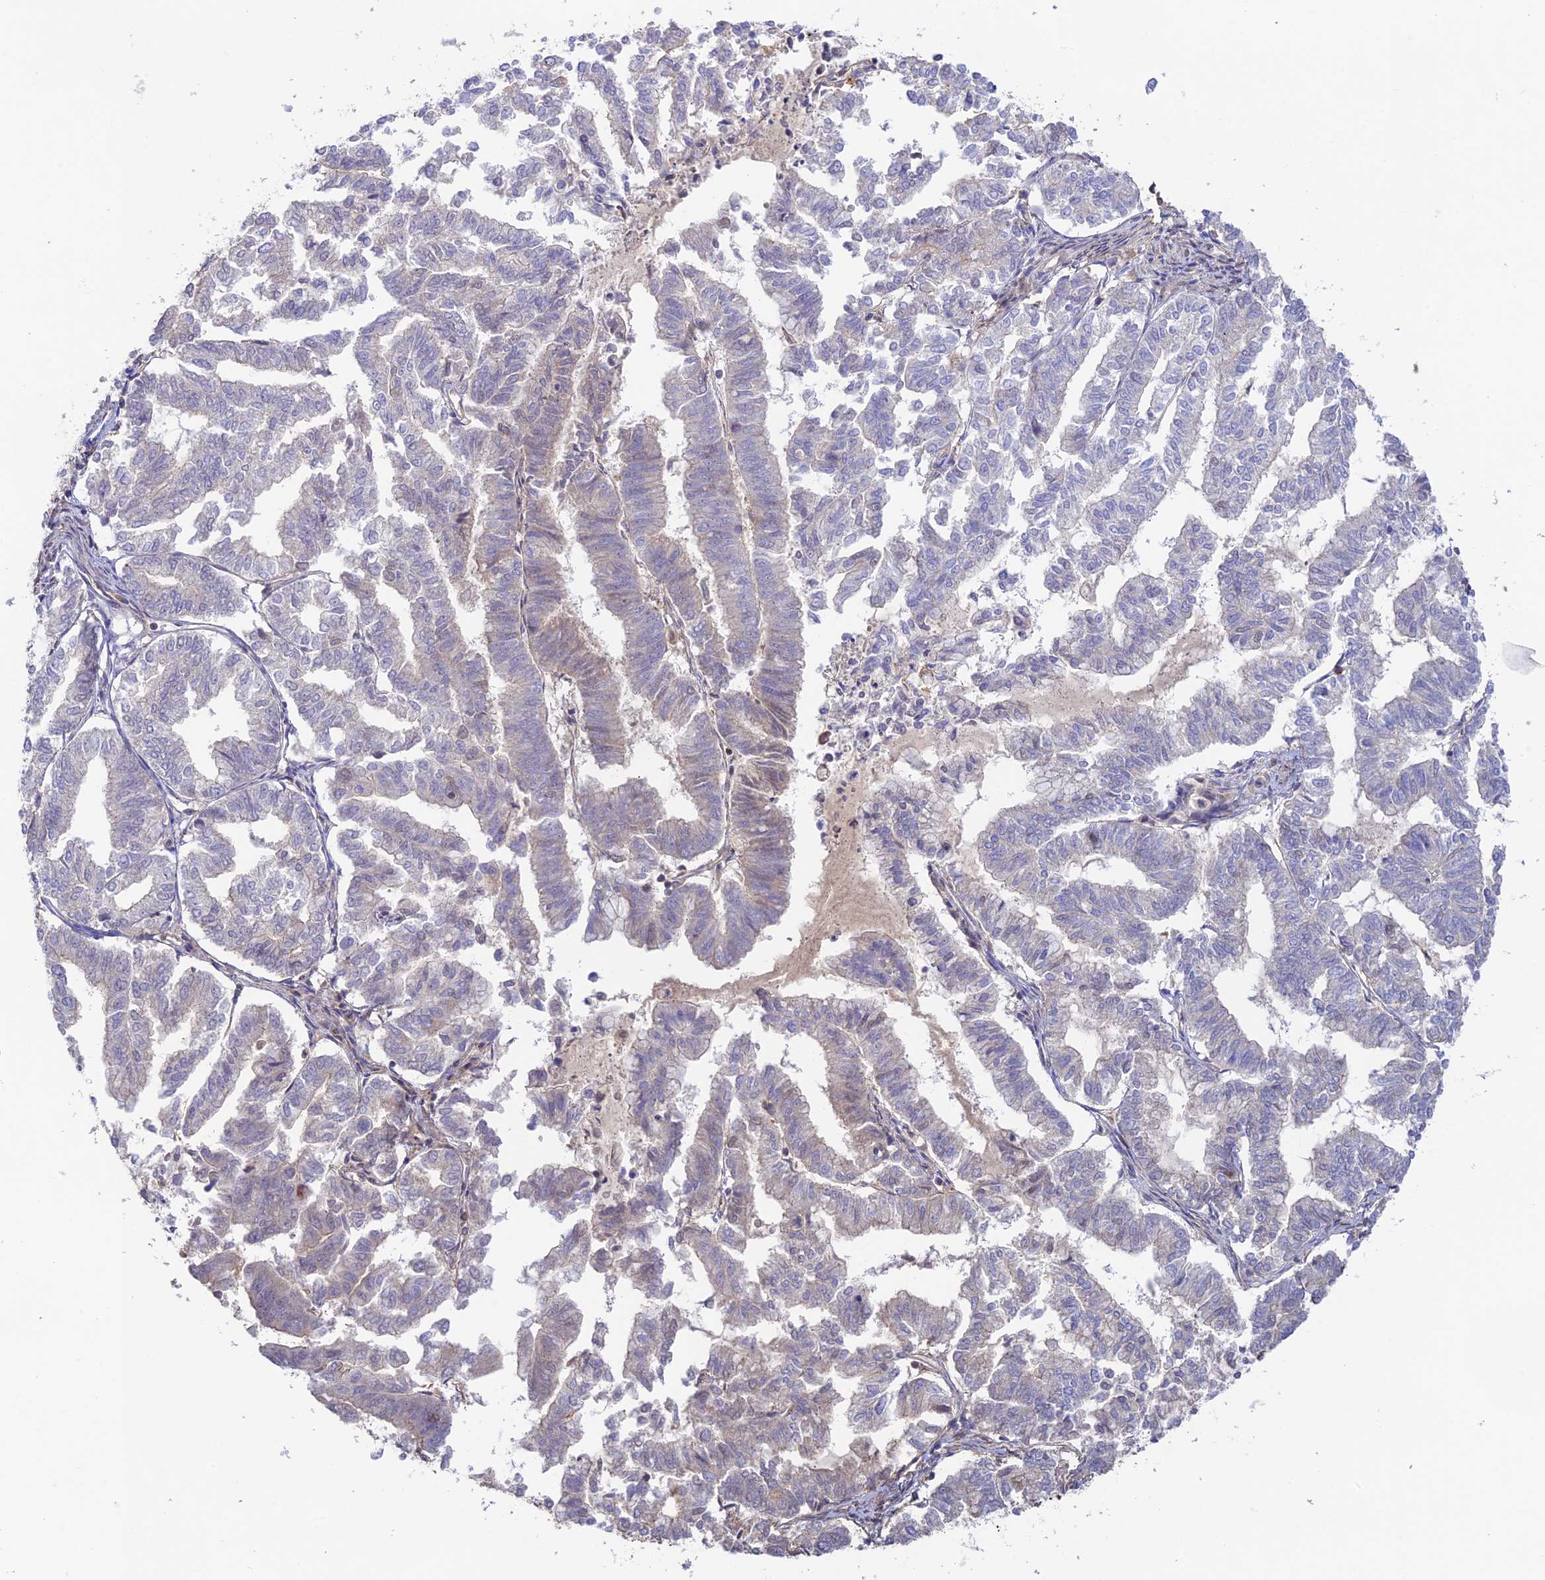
{"staining": {"intensity": "negative", "quantity": "none", "location": "none"}, "tissue": "endometrial cancer", "cell_type": "Tumor cells", "image_type": "cancer", "snomed": [{"axis": "morphology", "description": "Adenocarcinoma, NOS"}, {"axis": "topography", "description": "Endometrium"}], "caption": "Image shows no significant protein positivity in tumor cells of endometrial adenocarcinoma.", "gene": "CLCF1", "patient": {"sex": "female", "age": 79}}